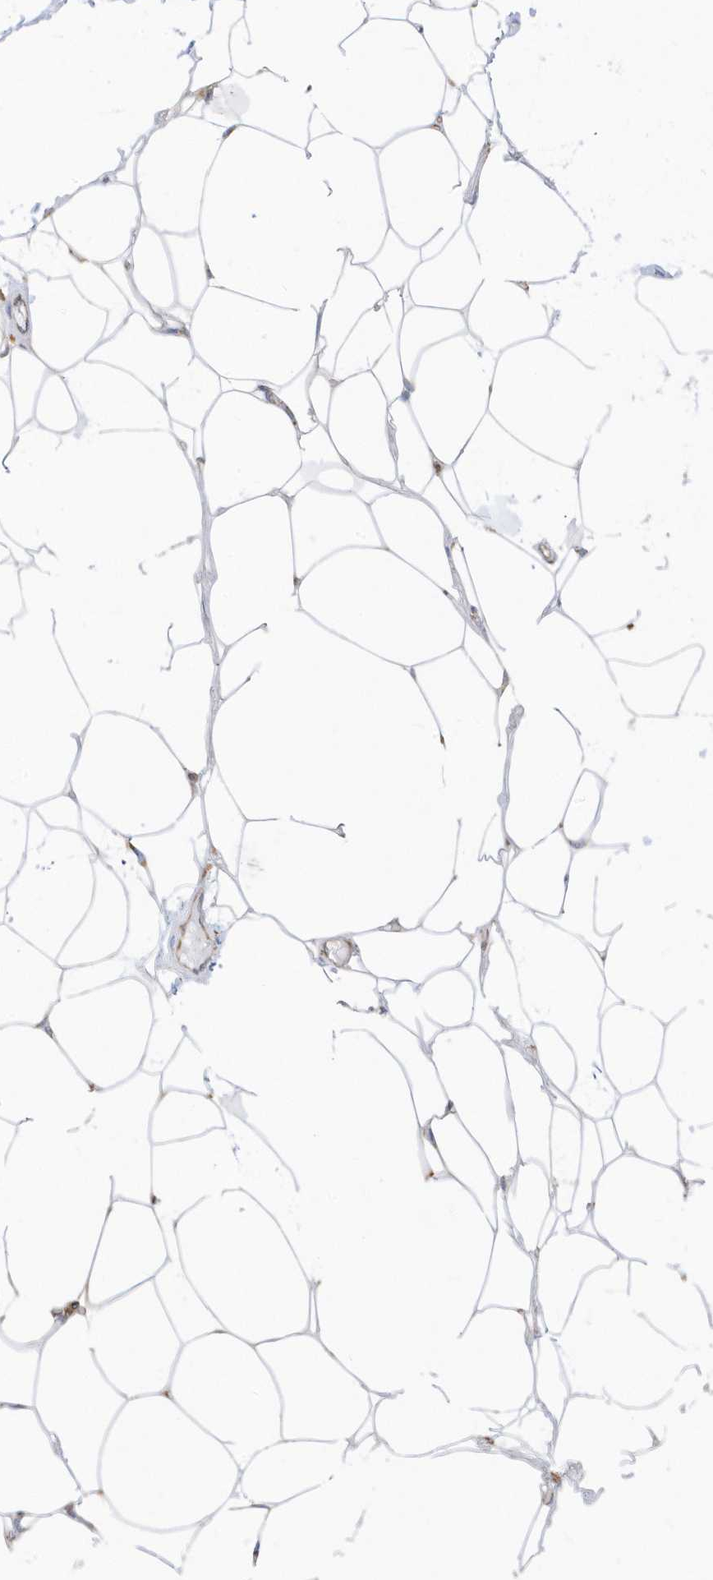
{"staining": {"intensity": "negative", "quantity": "none", "location": "none"}, "tissue": "adipose tissue", "cell_type": "Adipocytes", "image_type": "normal", "snomed": [{"axis": "morphology", "description": "Normal tissue, NOS"}, {"axis": "topography", "description": "Breast"}], "caption": "IHC of unremarkable adipose tissue demonstrates no expression in adipocytes.", "gene": "PDIA6", "patient": {"sex": "female", "age": 23}}